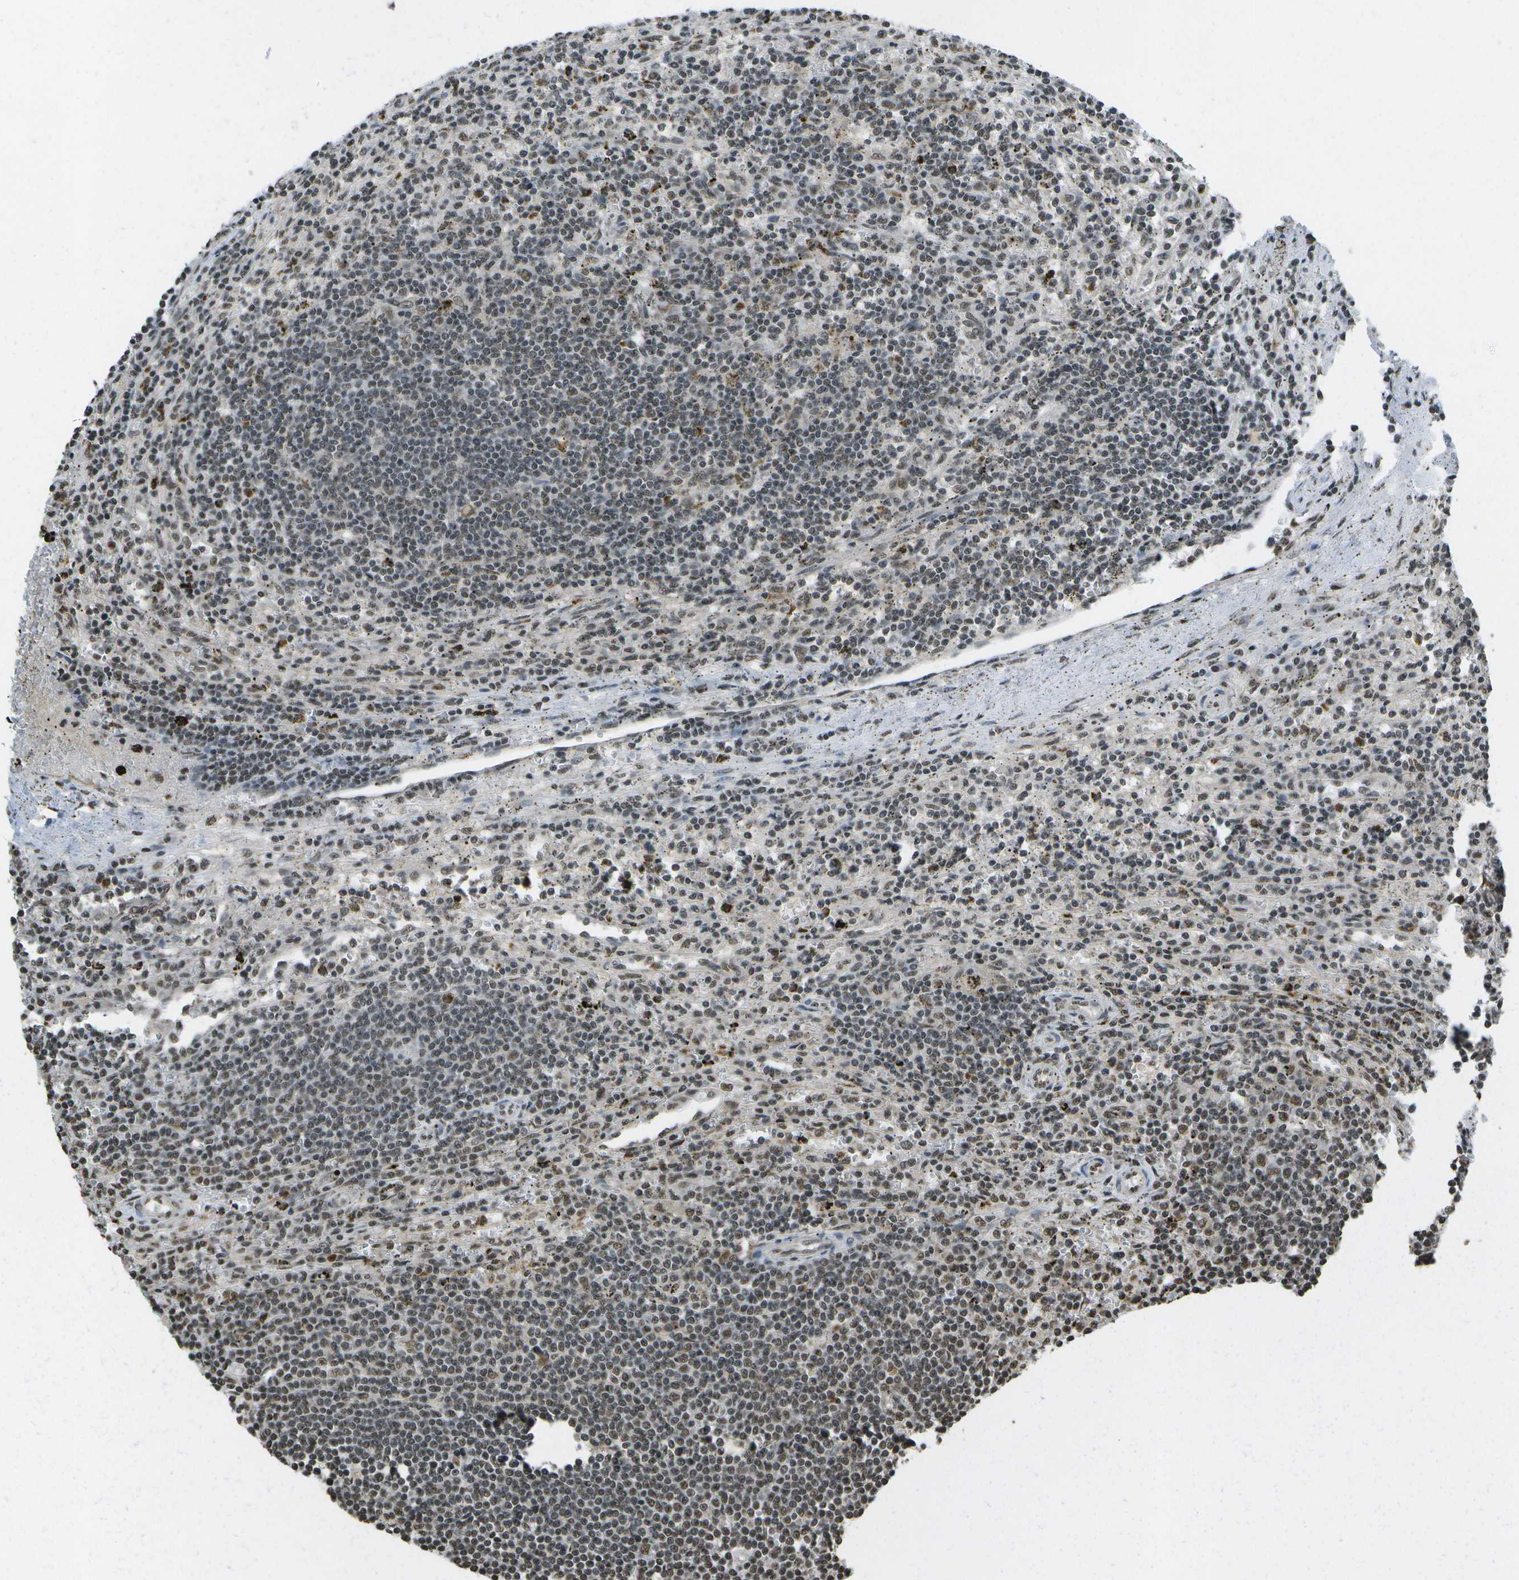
{"staining": {"intensity": "weak", "quantity": "<25%", "location": "nuclear"}, "tissue": "lymphoma", "cell_type": "Tumor cells", "image_type": "cancer", "snomed": [{"axis": "morphology", "description": "Malignant lymphoma, non-Hodgkin's type, Low grade"}, {"axis": "topography", "description": "Spleen"}], "caption": "DAB (3,3'-diaminobenzidine) immunohistochemical staining of low-grade malignant lymphoma, non-Hodgkin's type demonstrates no significant staining in tumor cells. Nuclei are stained in blue.", "gene": "SPEN", "patient": {"sex": "male", "age": 76}}